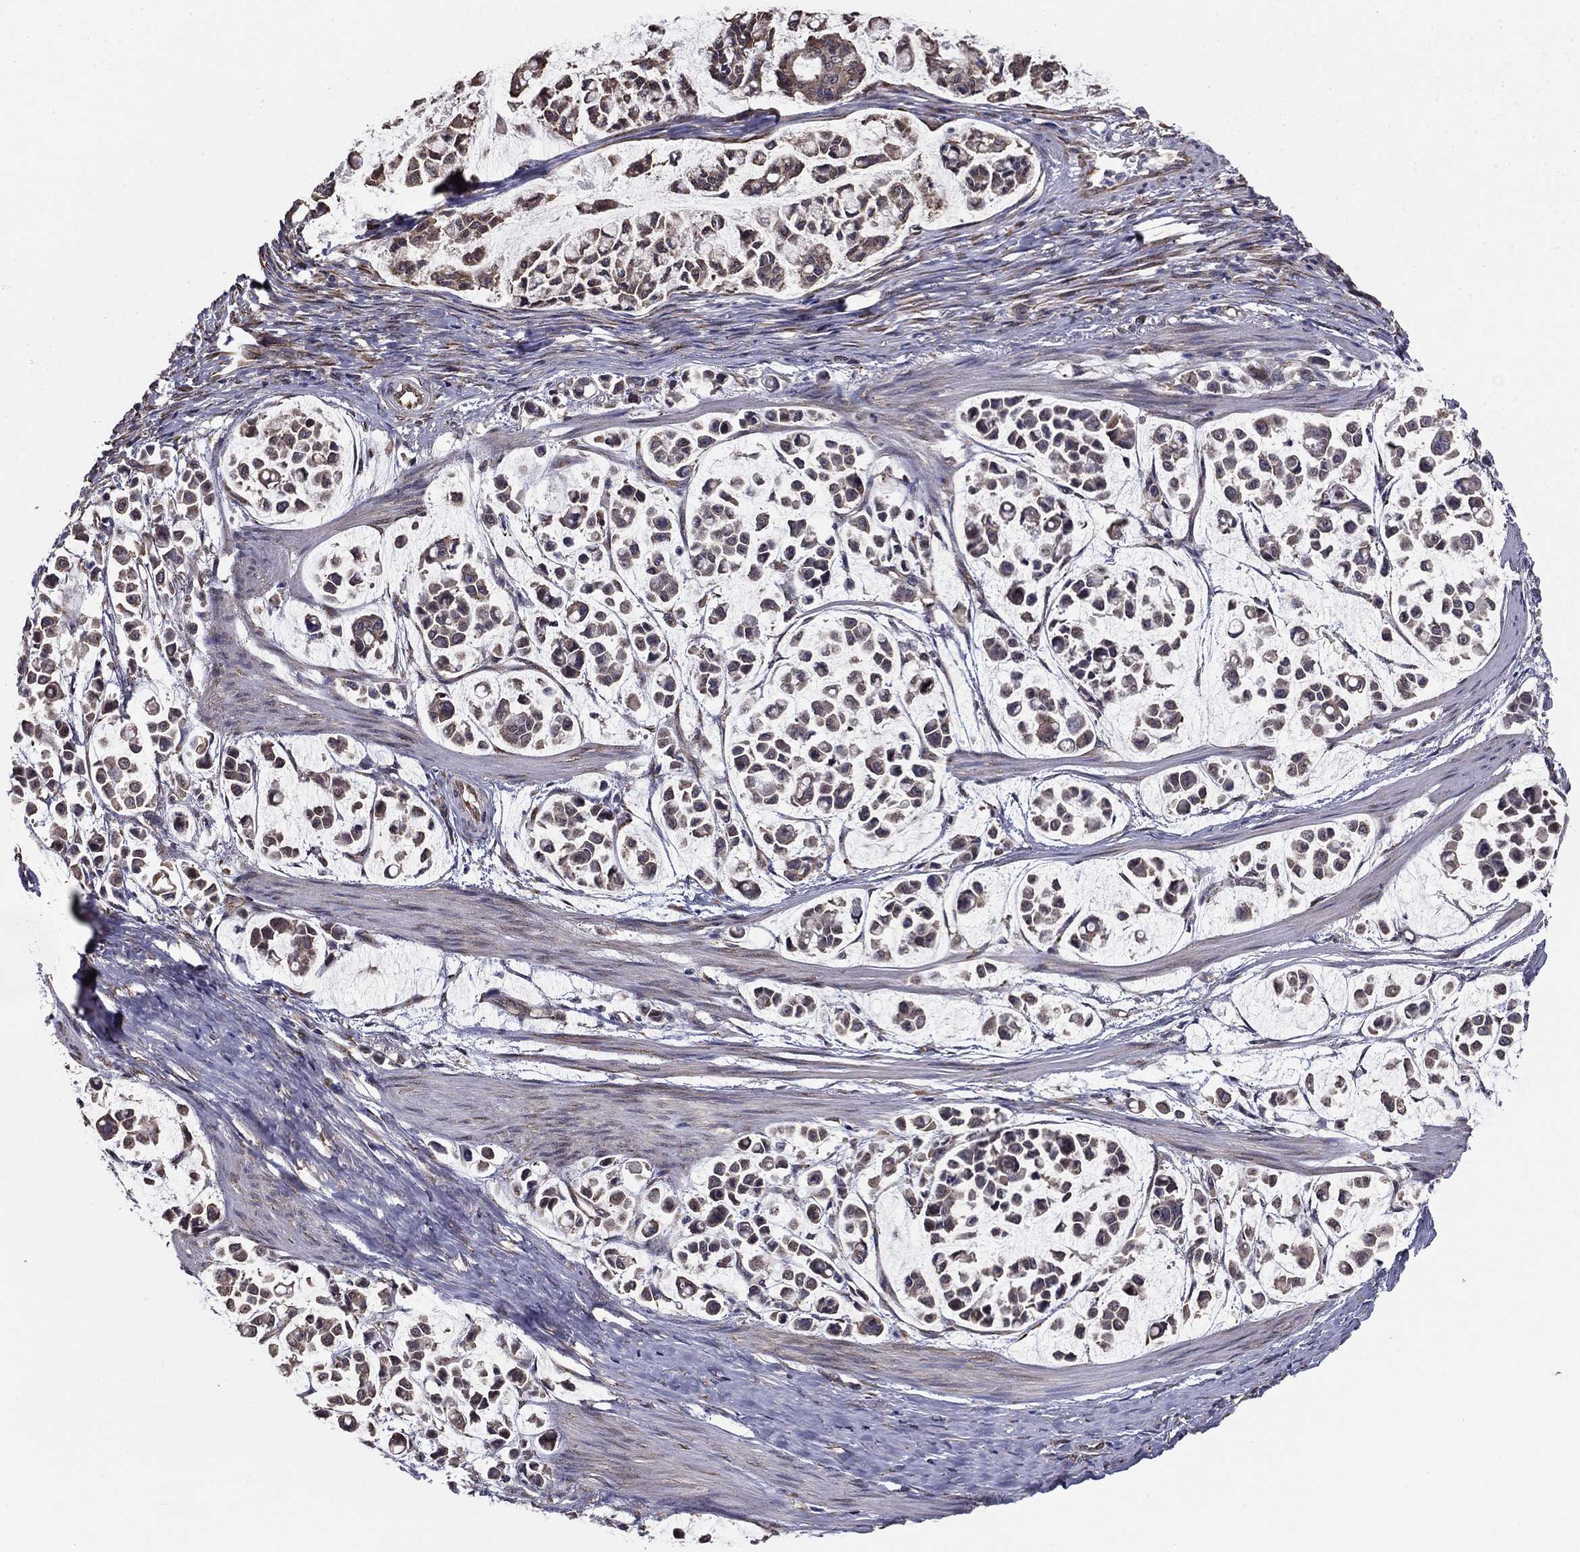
{"staining": {"intensity": "weak", "quantity": "25%-75%", "location": "cytoplasmic/membranous"}, "tissue": "stomach cancer", "cell_type": "Tumor cells", "image_type": "cancer", "snomed": [{"axis": "morphology", "description": "Adenocarcinoma, NOS"}, {"axis": "topography", "description": "Stomach"}], "caption": "High-power microscopy captured an immunohistochemistry (IHC) image of stomach cancer, revealing weak cytoplasmic/membranous positivity in about 25%-75% of tumor cells.", "gene": "NKIRAS1", "patient": {"sex": "male", "age": 82}}